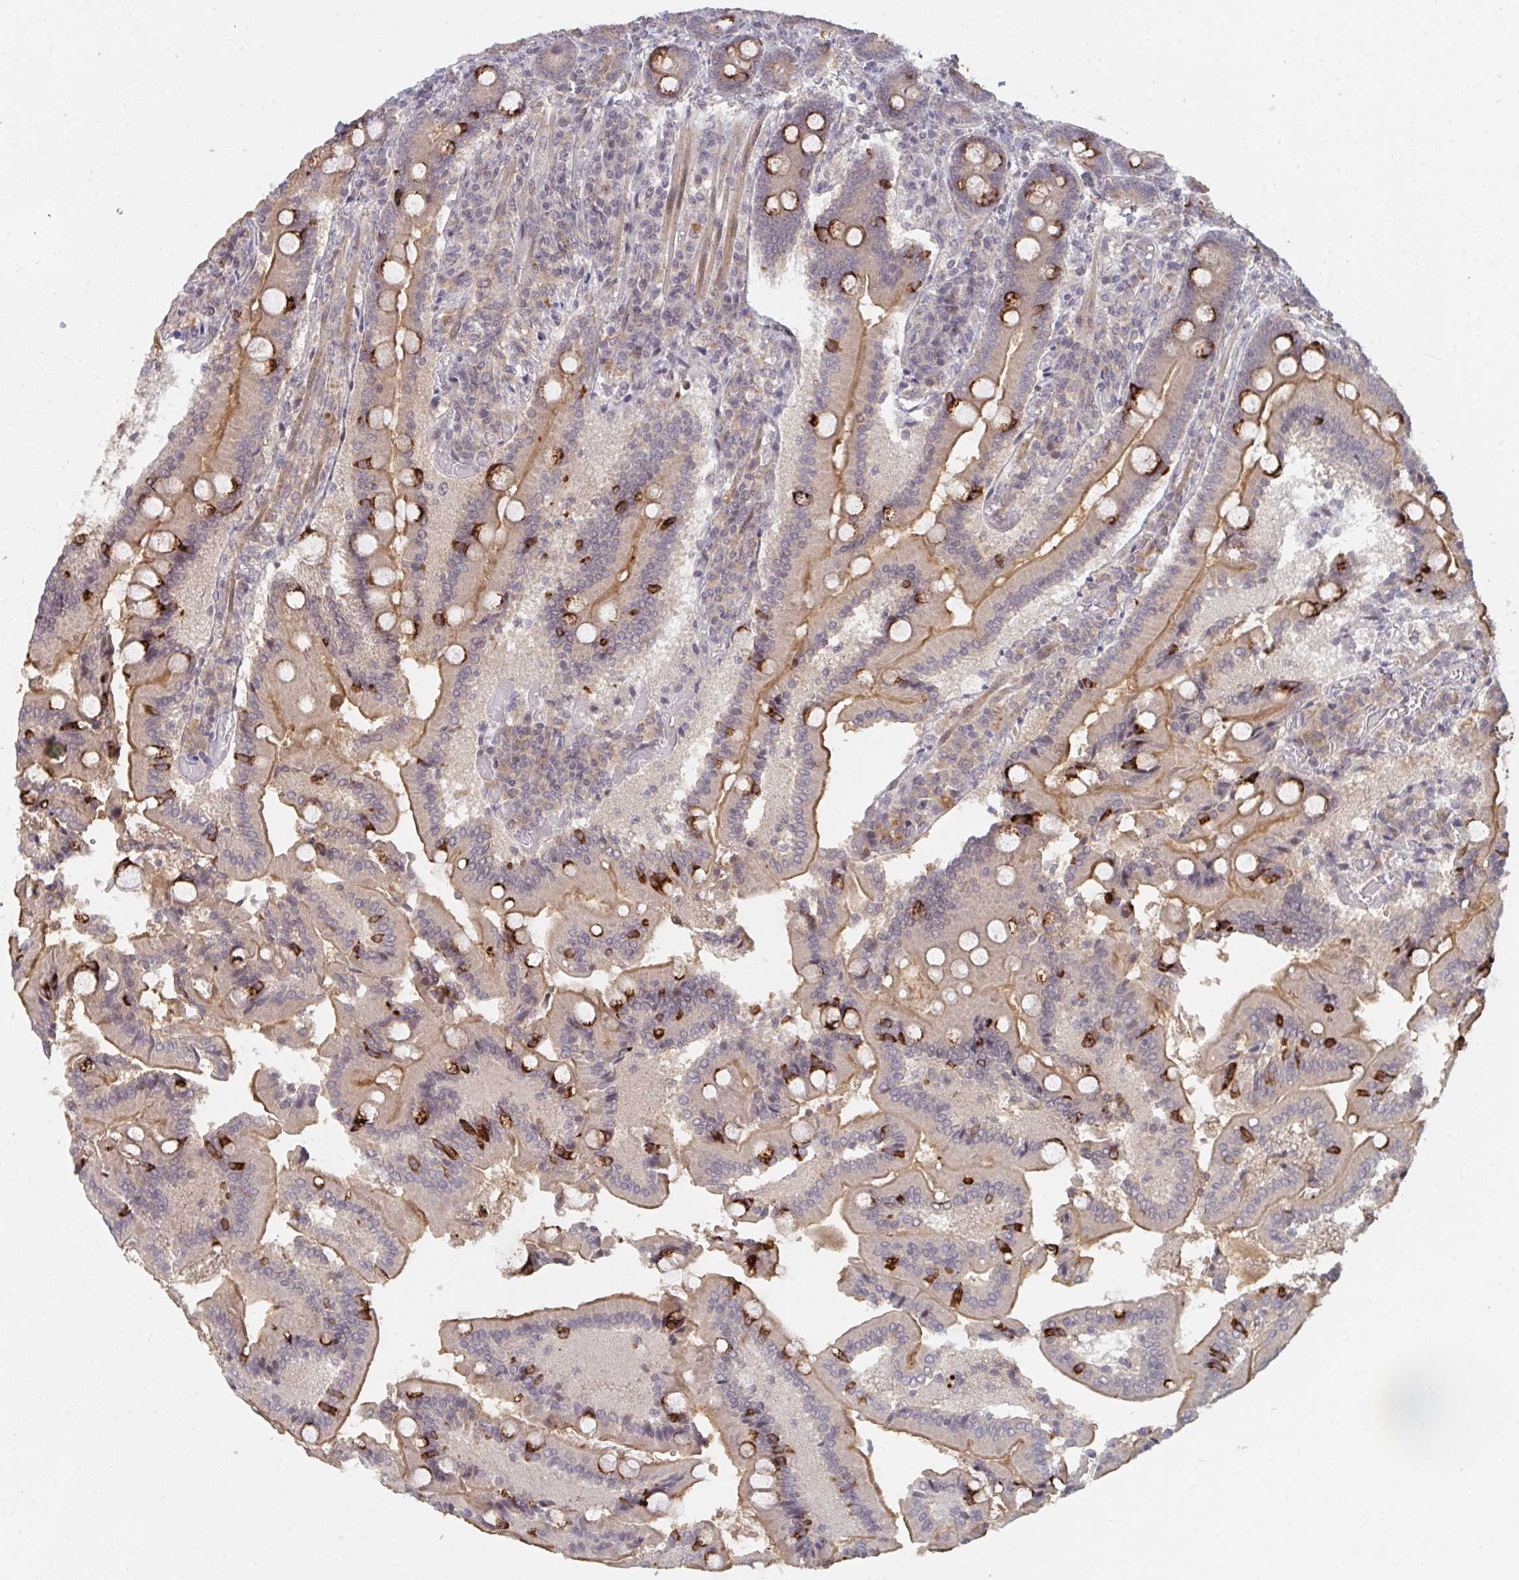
{"staining": {"intensity": "strong", "quantity": "25%-75%", "location": "cytoplasmic/membranous"}, "tissue": "duodenum", "cell_type": "Glandular cells", "image_type": "normal", "snomed": [{"axis": "morphology", "description": "Normal tissue, NOS"}, {"axis": "topography", "description": "Duodenum"}], "caption": "Strong cytoplasmic/membranous protein positivity is appreciated in about 25%-75% of glandular cells in duodenum. The staining is performed using DAB brown chromogen to label protein expression. The nuclei are counter-stained blue using hematoxylin.", "gene": "DCST1", "patient": {"sex": "female", "age": 62}}